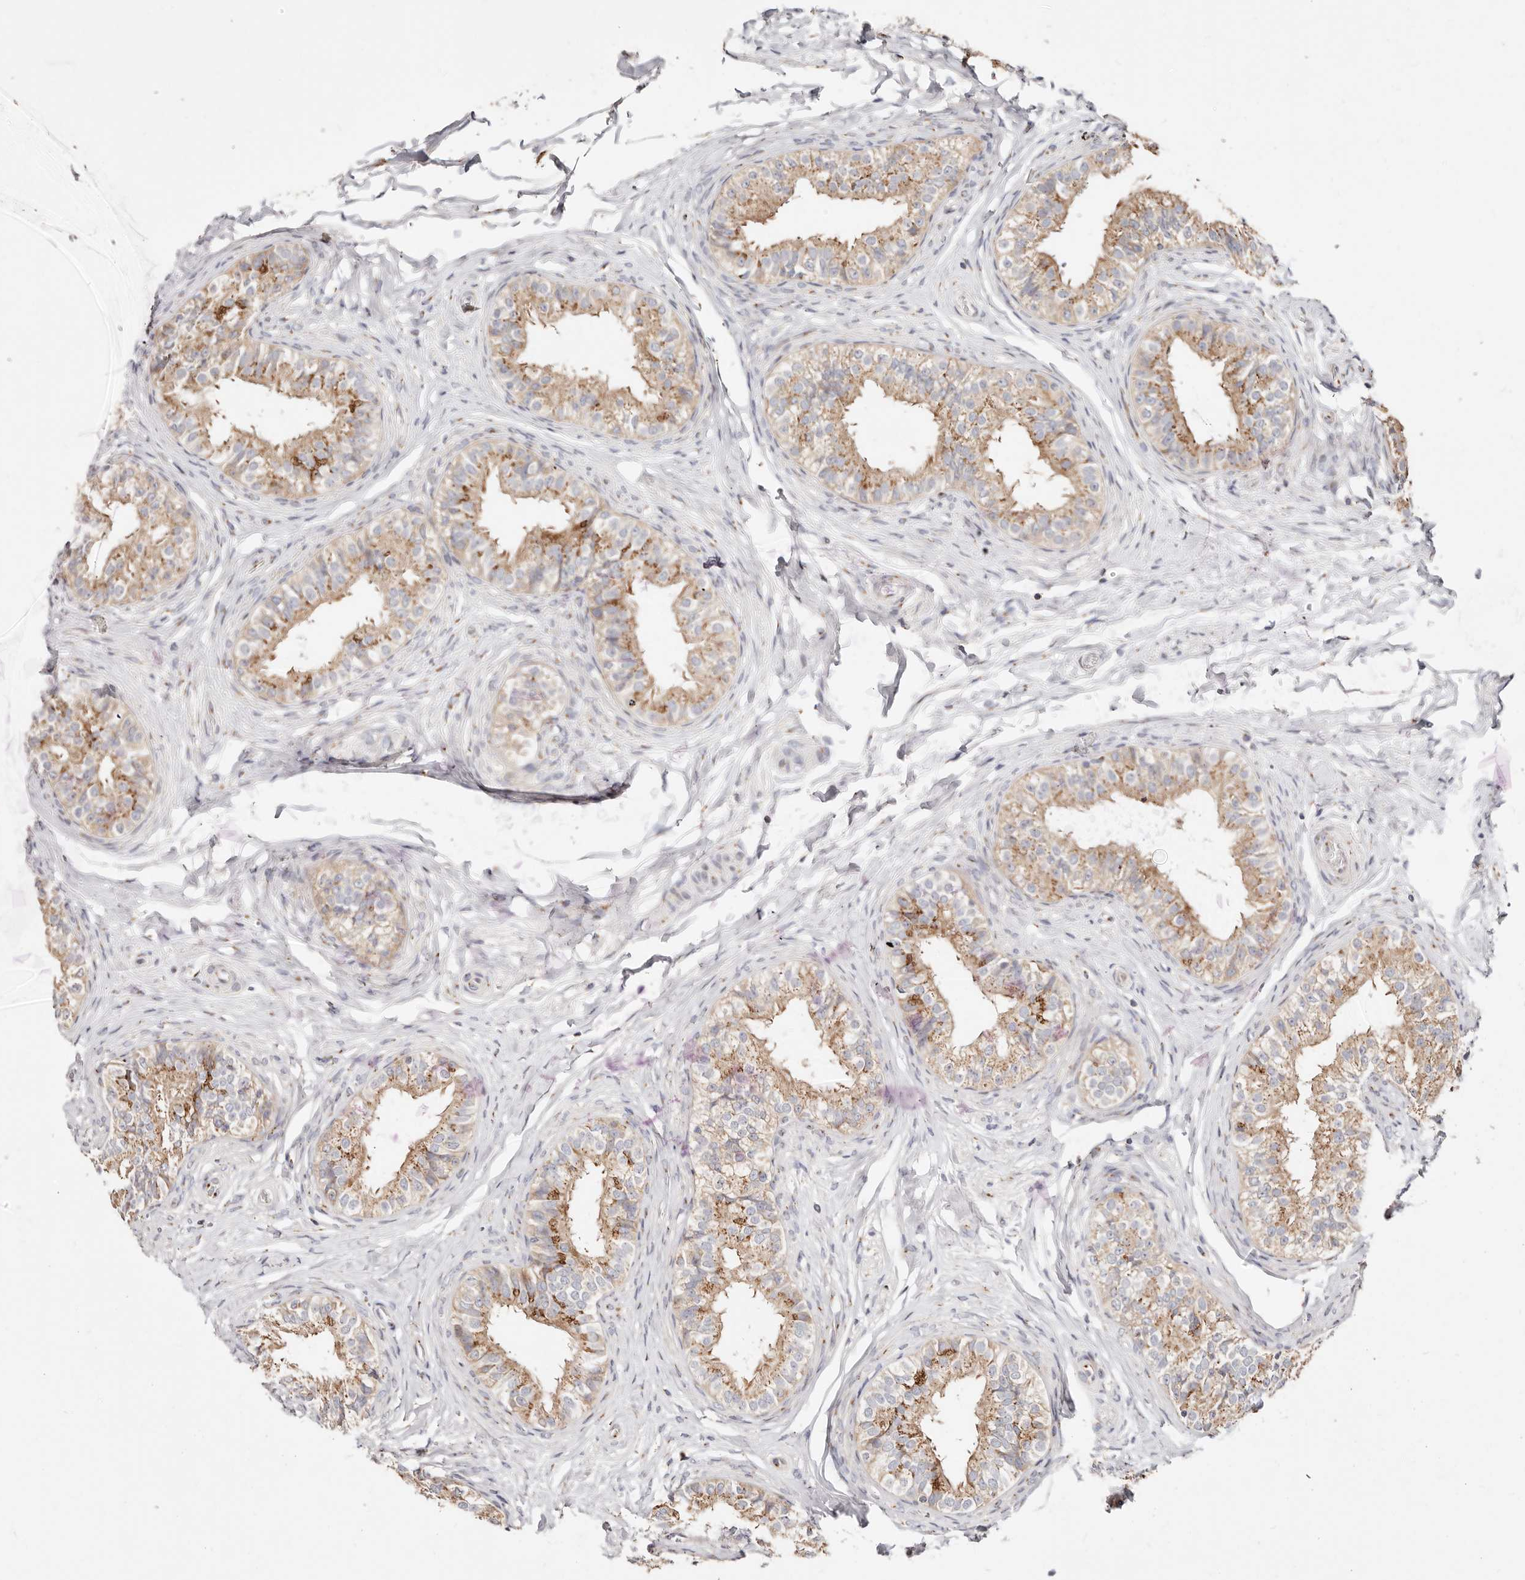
{"staining": {"intensity": "moderate", "quantity": ">75%", "location": "cytoplasmic/membranous"}, "tissue": "epididymis", "cell_type": "Glandular cells", "image_type": "normal", "snomed": [{"axis": "morphology", "description": "Normal tissue, NOS"}, {"axis": "topography", "description": "Epididymis"}], "caption": "Glandular cells exhibit medium levels of moderate cytoplasmic/membranous expression in approximately >75% of cells in benign human epididymis. The staining was performed using DAB (3,3'-diaminobenzidine) to visualize the protein expression in brown, while the nuclei were stained in blue with hematoxylin (Magnification: 20x).", "gene": "MAPK6", "patient": {"sex": "male", "age": 49}}